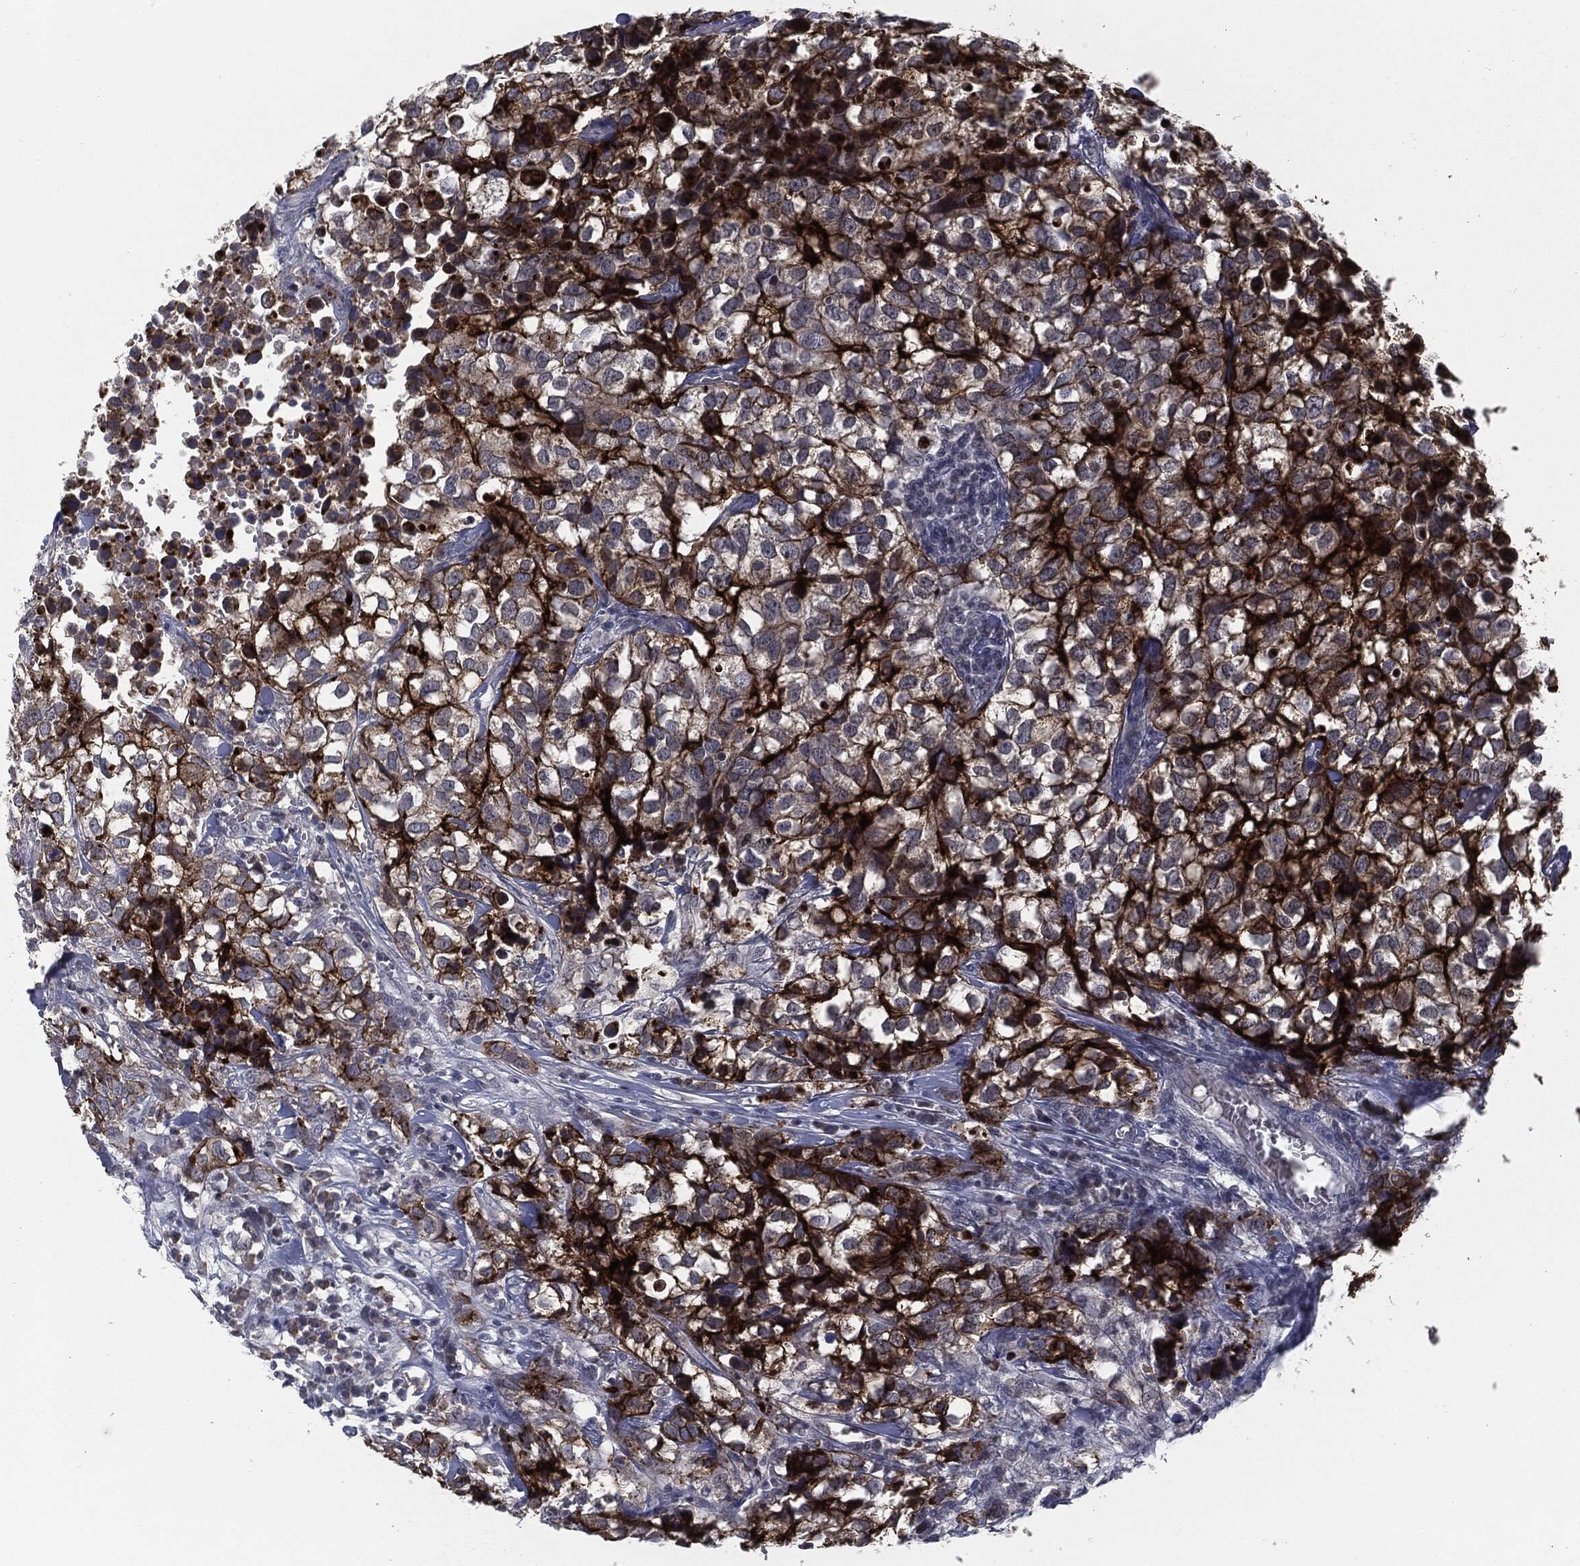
{"staining": {"intensity": "strong", "quantity": ">75%", "location": "cytoplasmic/membranous"}, "tissue": "breast cancer", "cell_type": "Tumor cells", "image_type": "cancer", "snomed": [{"axis": "morphology", "description": "Duct carcinoma"}, {"axis": "topography", "description": "Breast"}], "caption": "Breast cancer stained with immunohistochemistry exhibits strong cytoplasmic/membranous staining in about >75% of tumor cells.", "gene": "PROM1", "patient": {"sex": "female", "age": 30}}